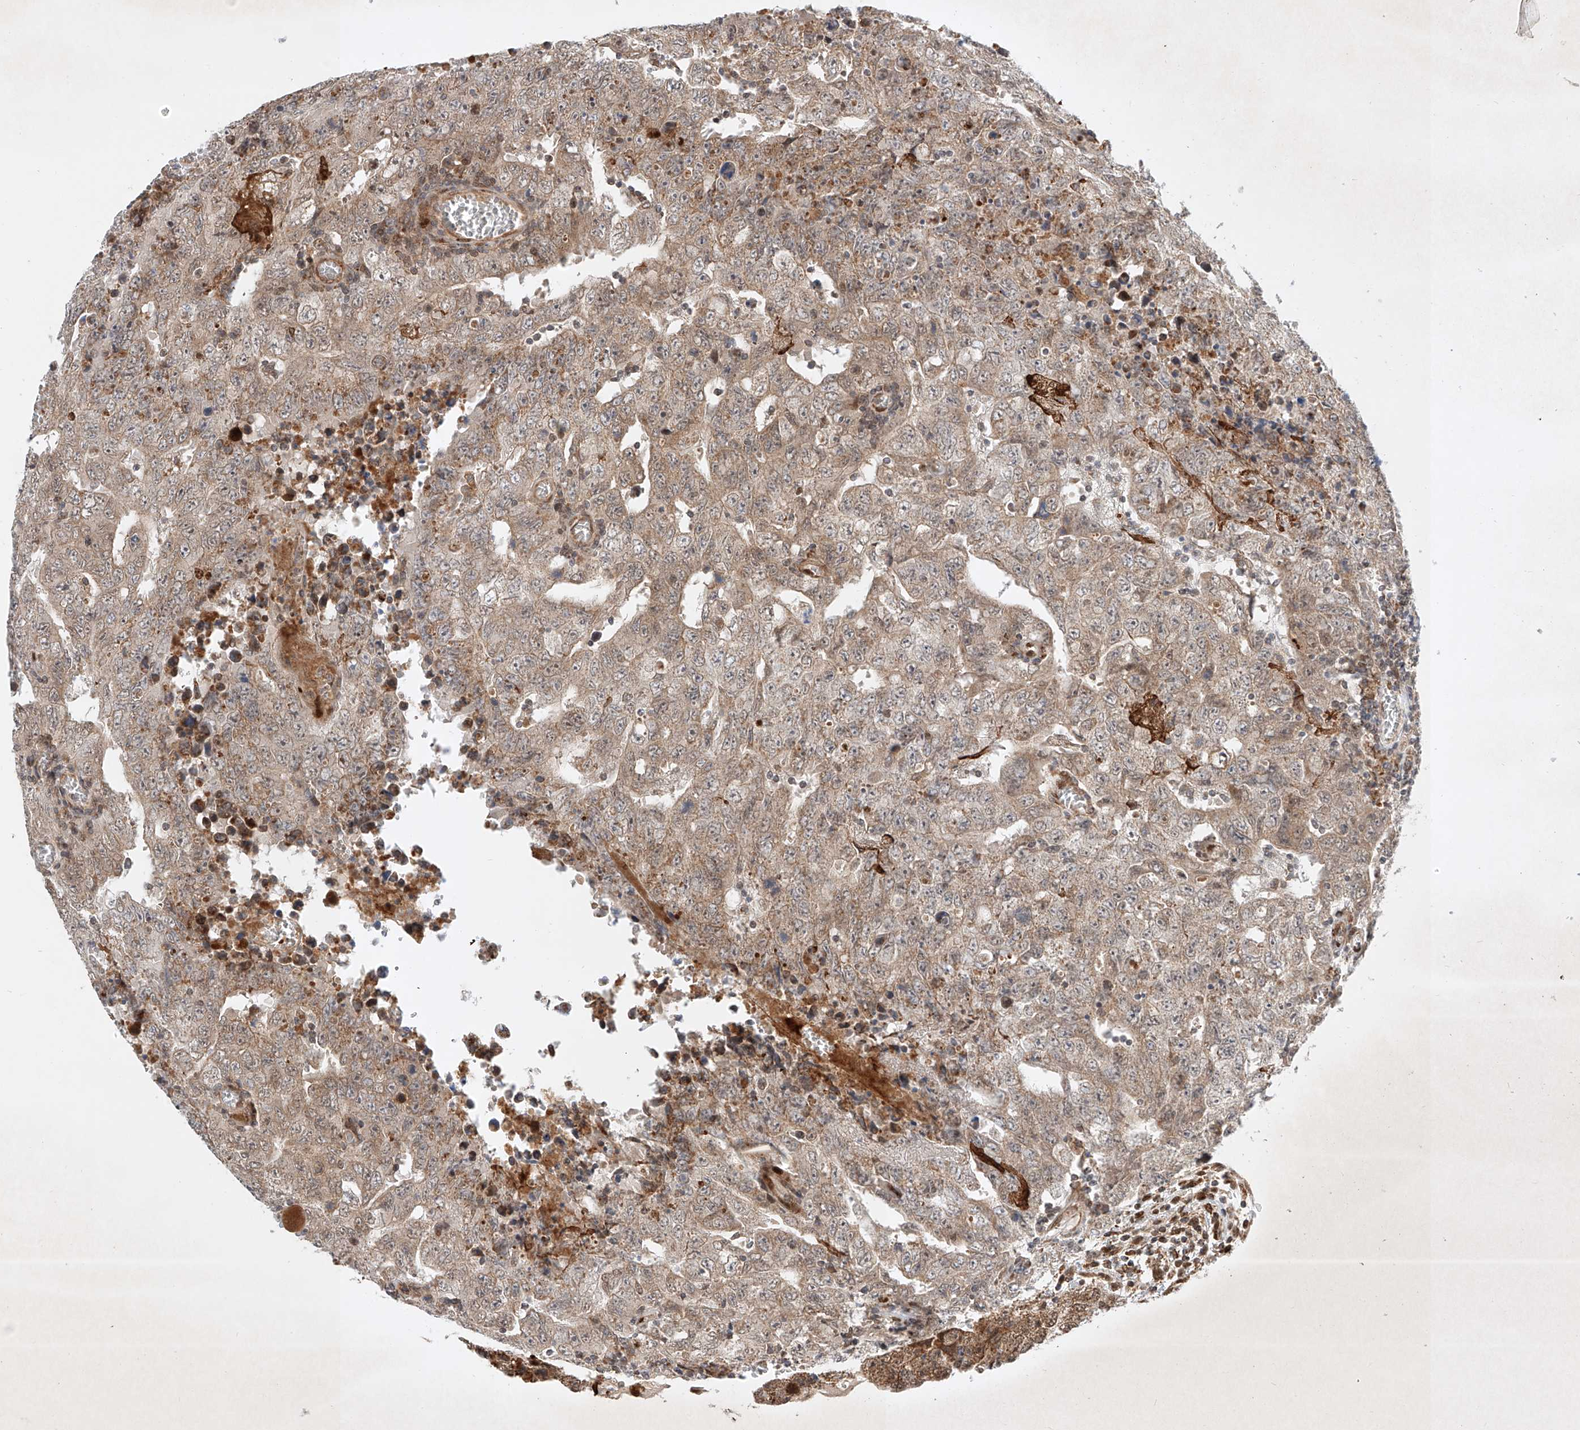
{"staining": {"intensity": "weak", "quantity": ">75%", "location": "cytoplasmic/membranous"}, "tissue": "testis cancer", "cell_type": "Tumor cells", "image_type": "cancer", "snomed": [{"axis": "morphology", "description": "Carcinoma, Embryonal, NOS"}, {"axis": "topography", "description": "Testis"}], "caption": "Weak cytoplasmic/membranous protein positivity is appreciated in approximately >75% of tumor cells in testis cancer (embryonal carcinoma). (Stains: DAB in brown, nuclei in blue, Microscopy: brightfield microscopy at high magnification).", "gene": "EPG5", "patient": {"sex": "male", "age": 26}}